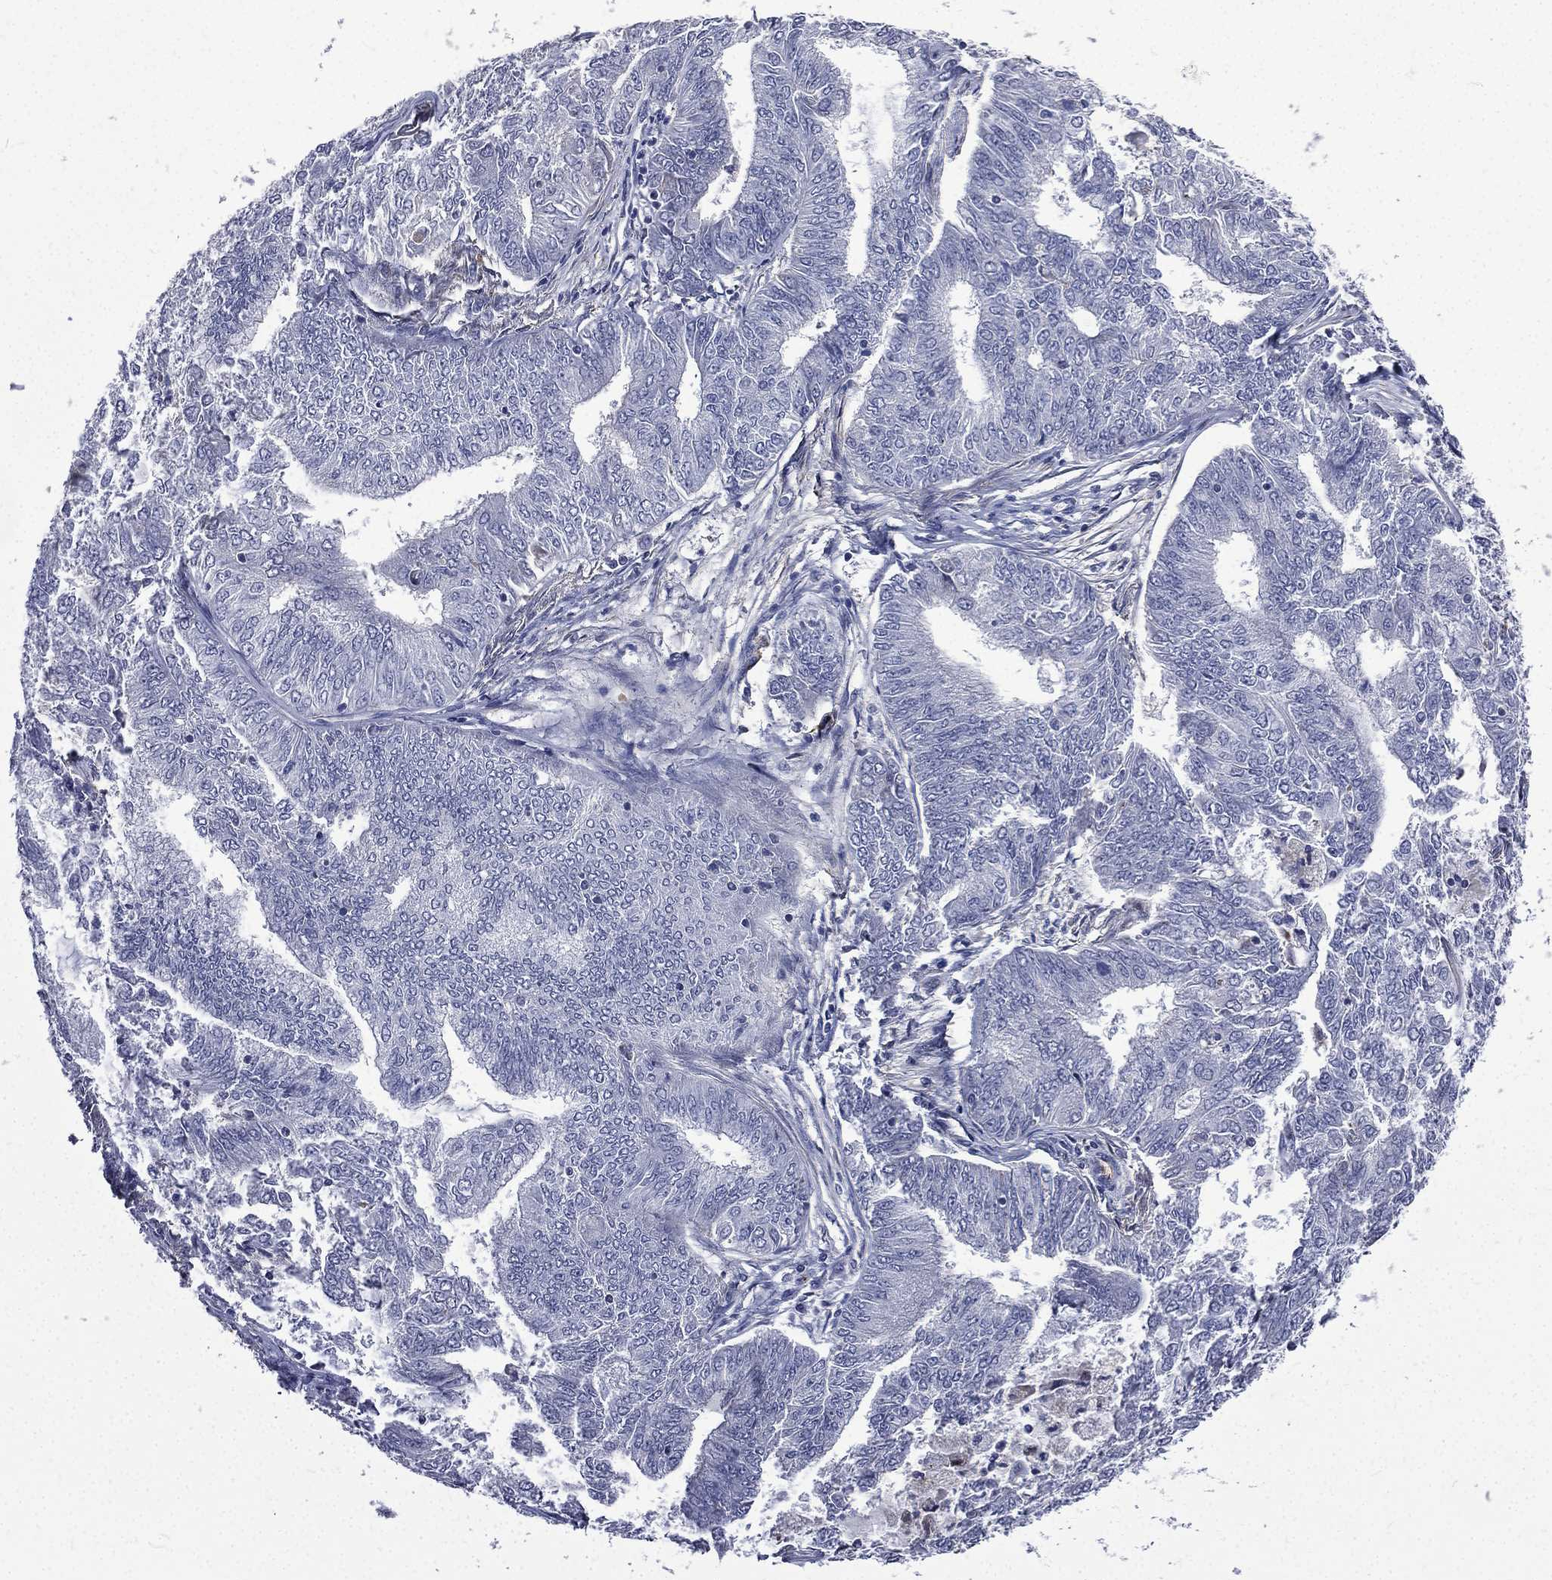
{"staining": {"intensity": "negative", "quantity": "none", "location": "none"}, "tissue": "endometrial cancer", "cell_type": "Tumor cells", "image_type": "cancer", "snomed": [{"axis": "morphology", "description": "Adenocarcinoma, NOS"}, {"axis": "topography", "description": "Endometrium"}], "caption": "The image demonstrates no significant staining in tumor cells of endometrial adenocarcinoma. (DAB immunohistochemistry (IHC), high magnification).", "gene": "FGG", "patient": {"sex": "female", "age": 62}}